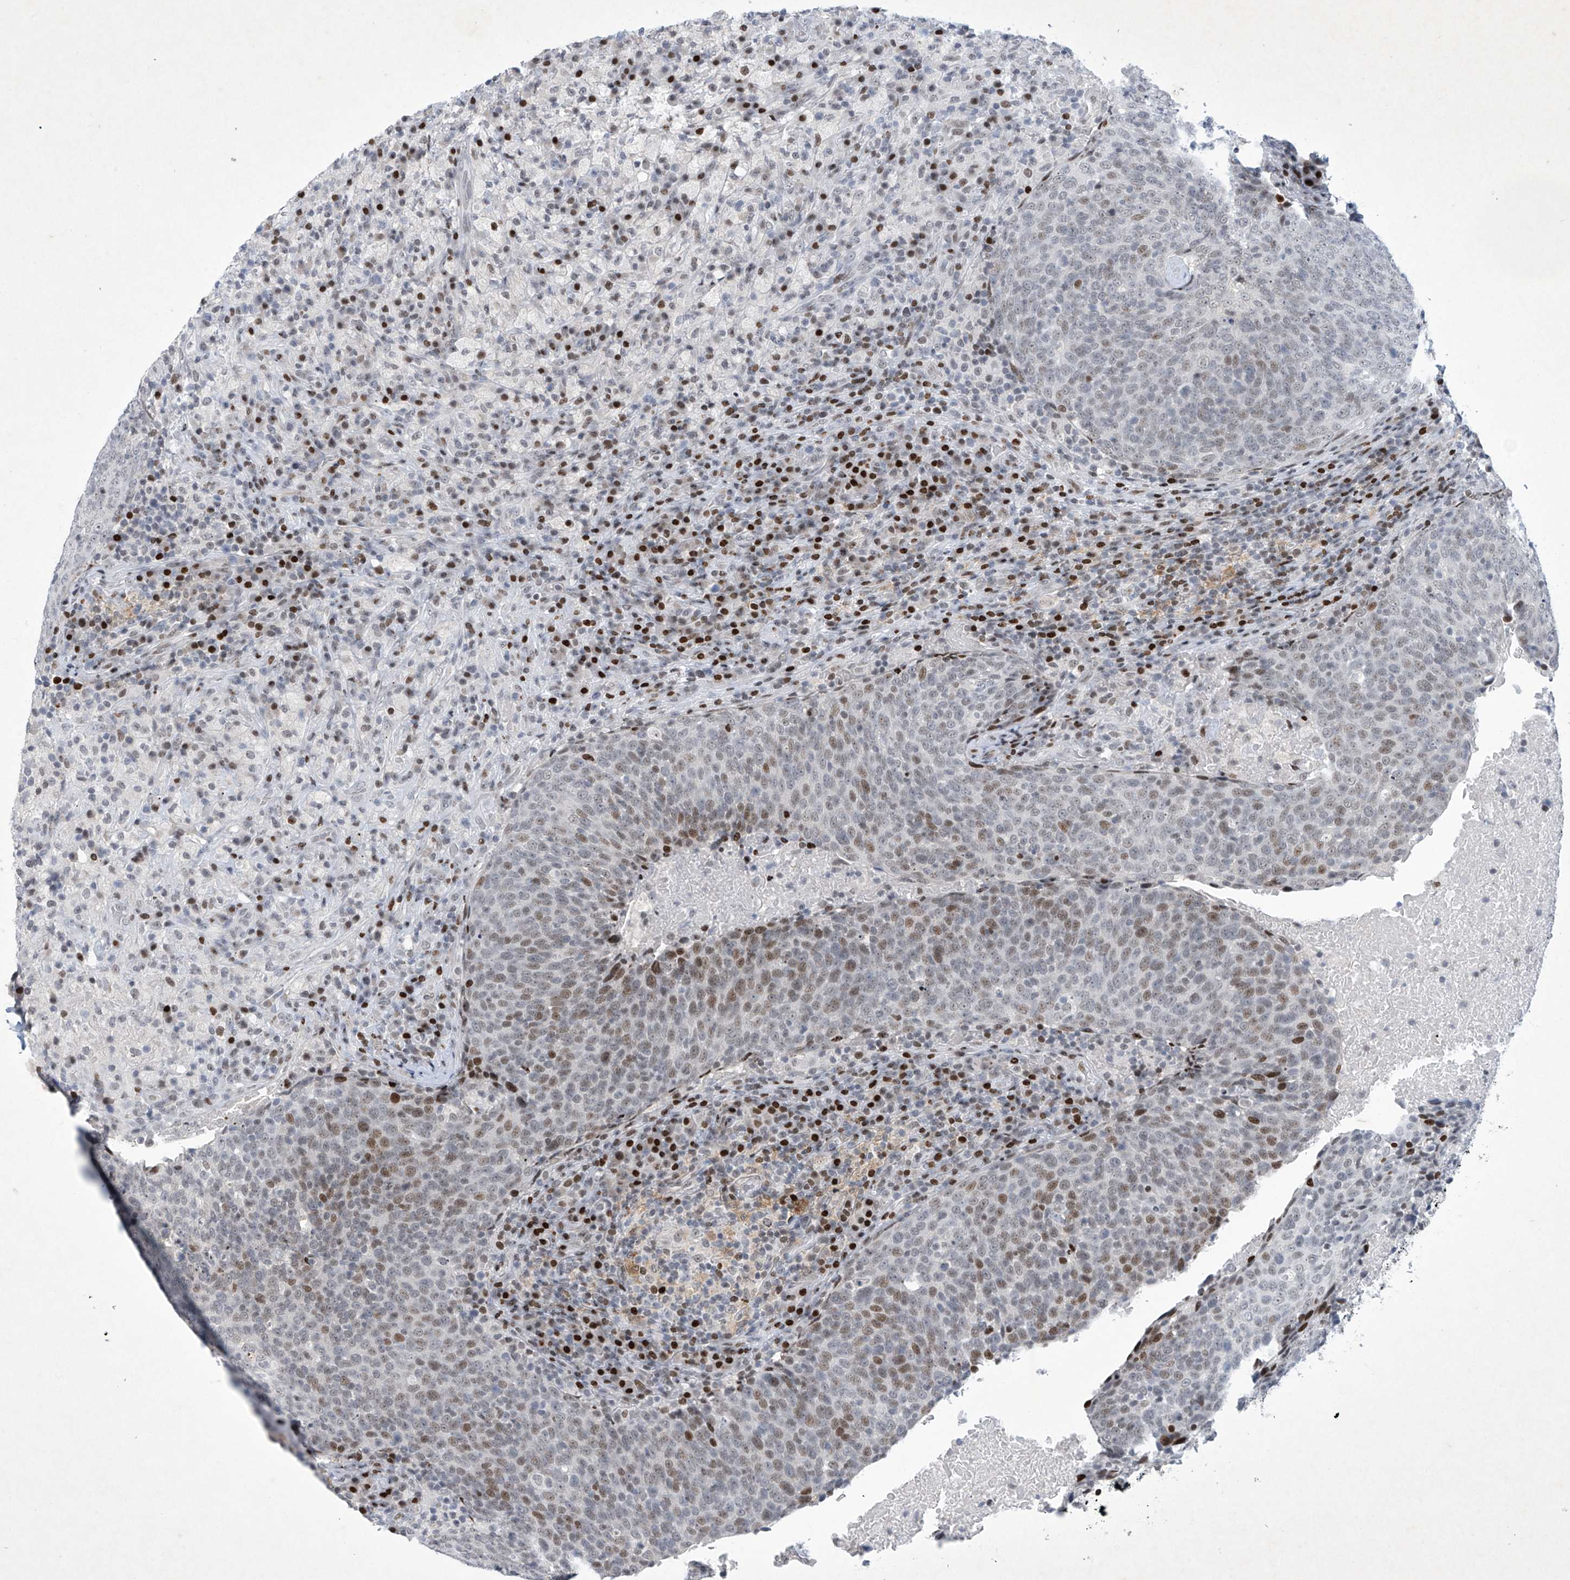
{"staining": {"intensity": "moderate", "quantity": "25%-75%", "location": "nuclear"}, "tissue": "head and neck cancer", "cell_type": "Tumor cells", "image_type": "cancer", "snomed": [{"axis": "morphology", "description": "Squamous cell carcinoma, NOS"}, {"axis": "morphology", "description": "Squamous cell carcinoma, metastatic, NOS"}, {"axis": "topography", "description": "Lymph node"}, {"axis": "topography", "description": "Head-Neck"}], "caption": "Immunohistochemical staining of human head and neck cancer displays medium levels of moderate nuclear expression in about 25%-75% of tumor cells.", "gene": "RFX7", "patient": {"sex": "male", "age": 62}}